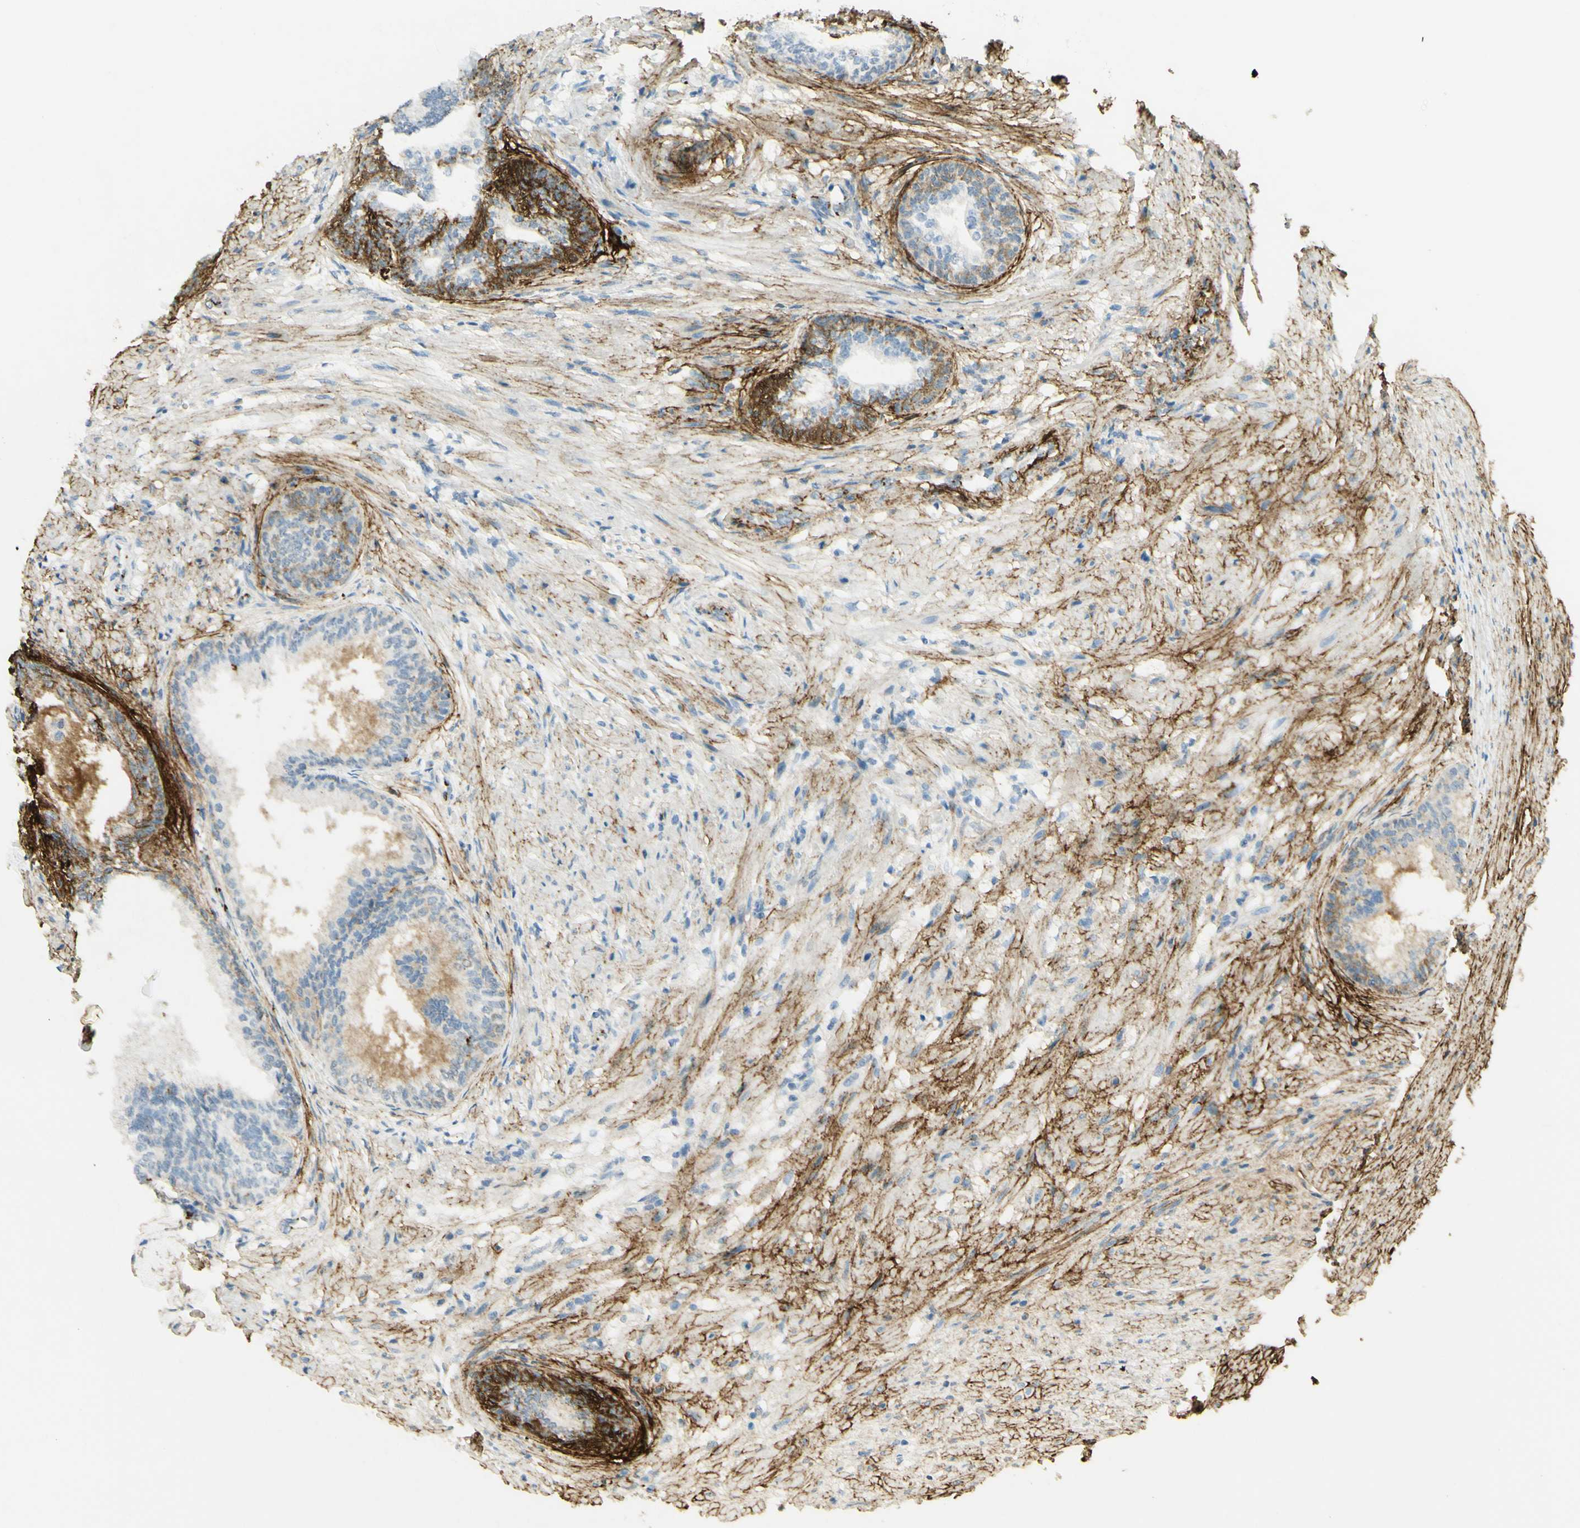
{"staining": {"intensity": "moderate", "quantity": "<25%", "location": "cytoplasmic/membranous"}, "tissue": "prostate", "cell_type": "Glandular cells", "image_type": "normal", "snomed": [{"axis": "morphology", "description": "Normal tissue, NOS"}, {"axis": "topography", "description": "Prostate"}], "caption": "Moderate cytoplasmic/membranous protein expression is identified in about <25% of glandular cells in prostate.", "gene": "TNN", "patient": {"sex": "male", "age": 76}}